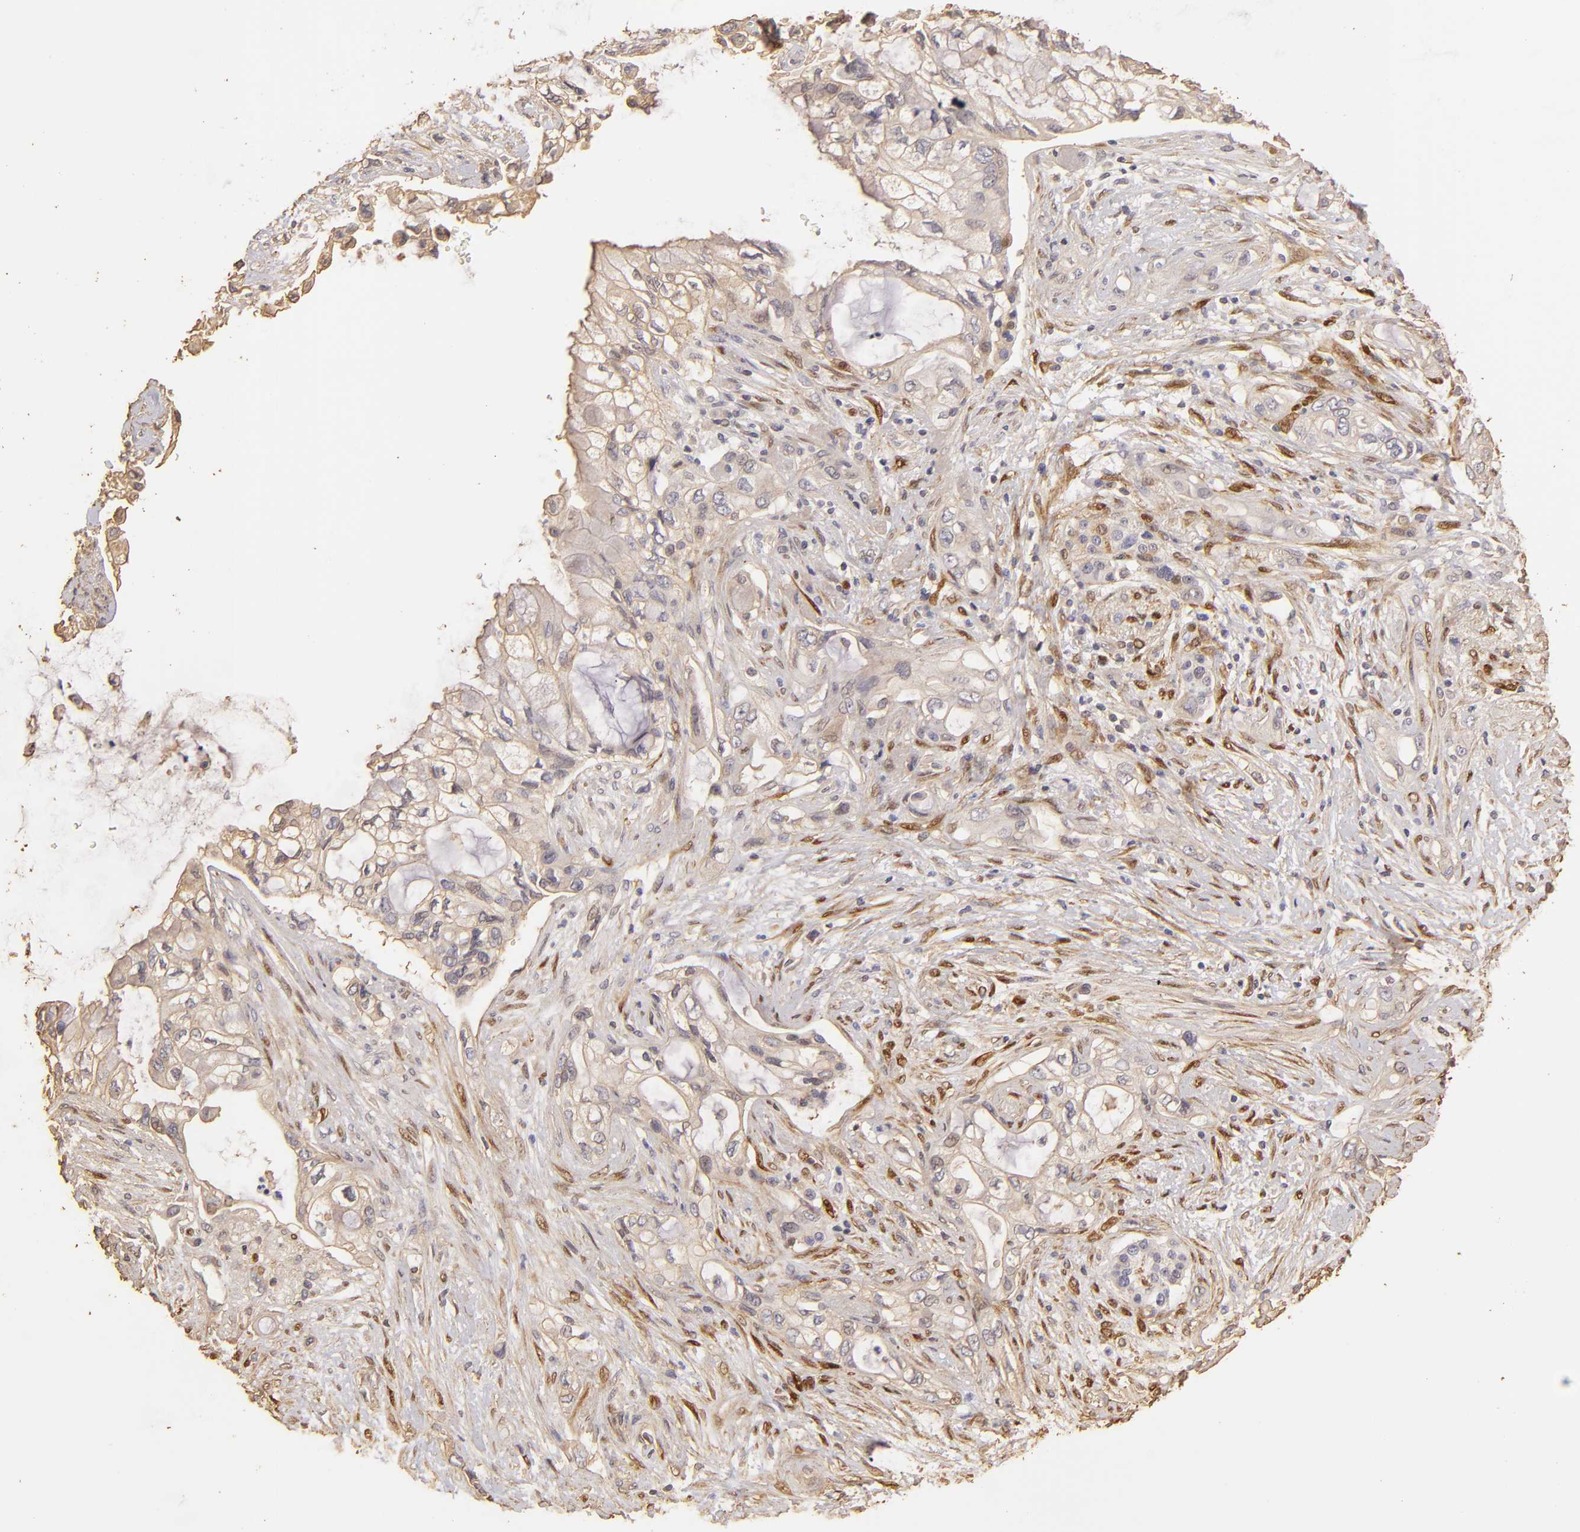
{"staining": {"intensity": "weak", "quantity": "25%-75%", "location": "cytoplasmic/membranous"}, "tissue": "pancreatic cancer", "cell_type": "Tumor cells", "image_type": "cancer", "snomed": [{"axis": "morphology", "description": "Adenocarcinoma, NOS"}, {"axis": "topography", "description": "Pancreas"}], "caption": "Immunohistochemistry (IHC) micrograph of pancreatic adenocarcinoma stained for a protein (brown), which displays low levels of weak cytoplasmic/membranous staining in approximately 25%-75% of tumor cells.", "gene": "HSPB6", "patient": {"sex": "female", "age": 70}}